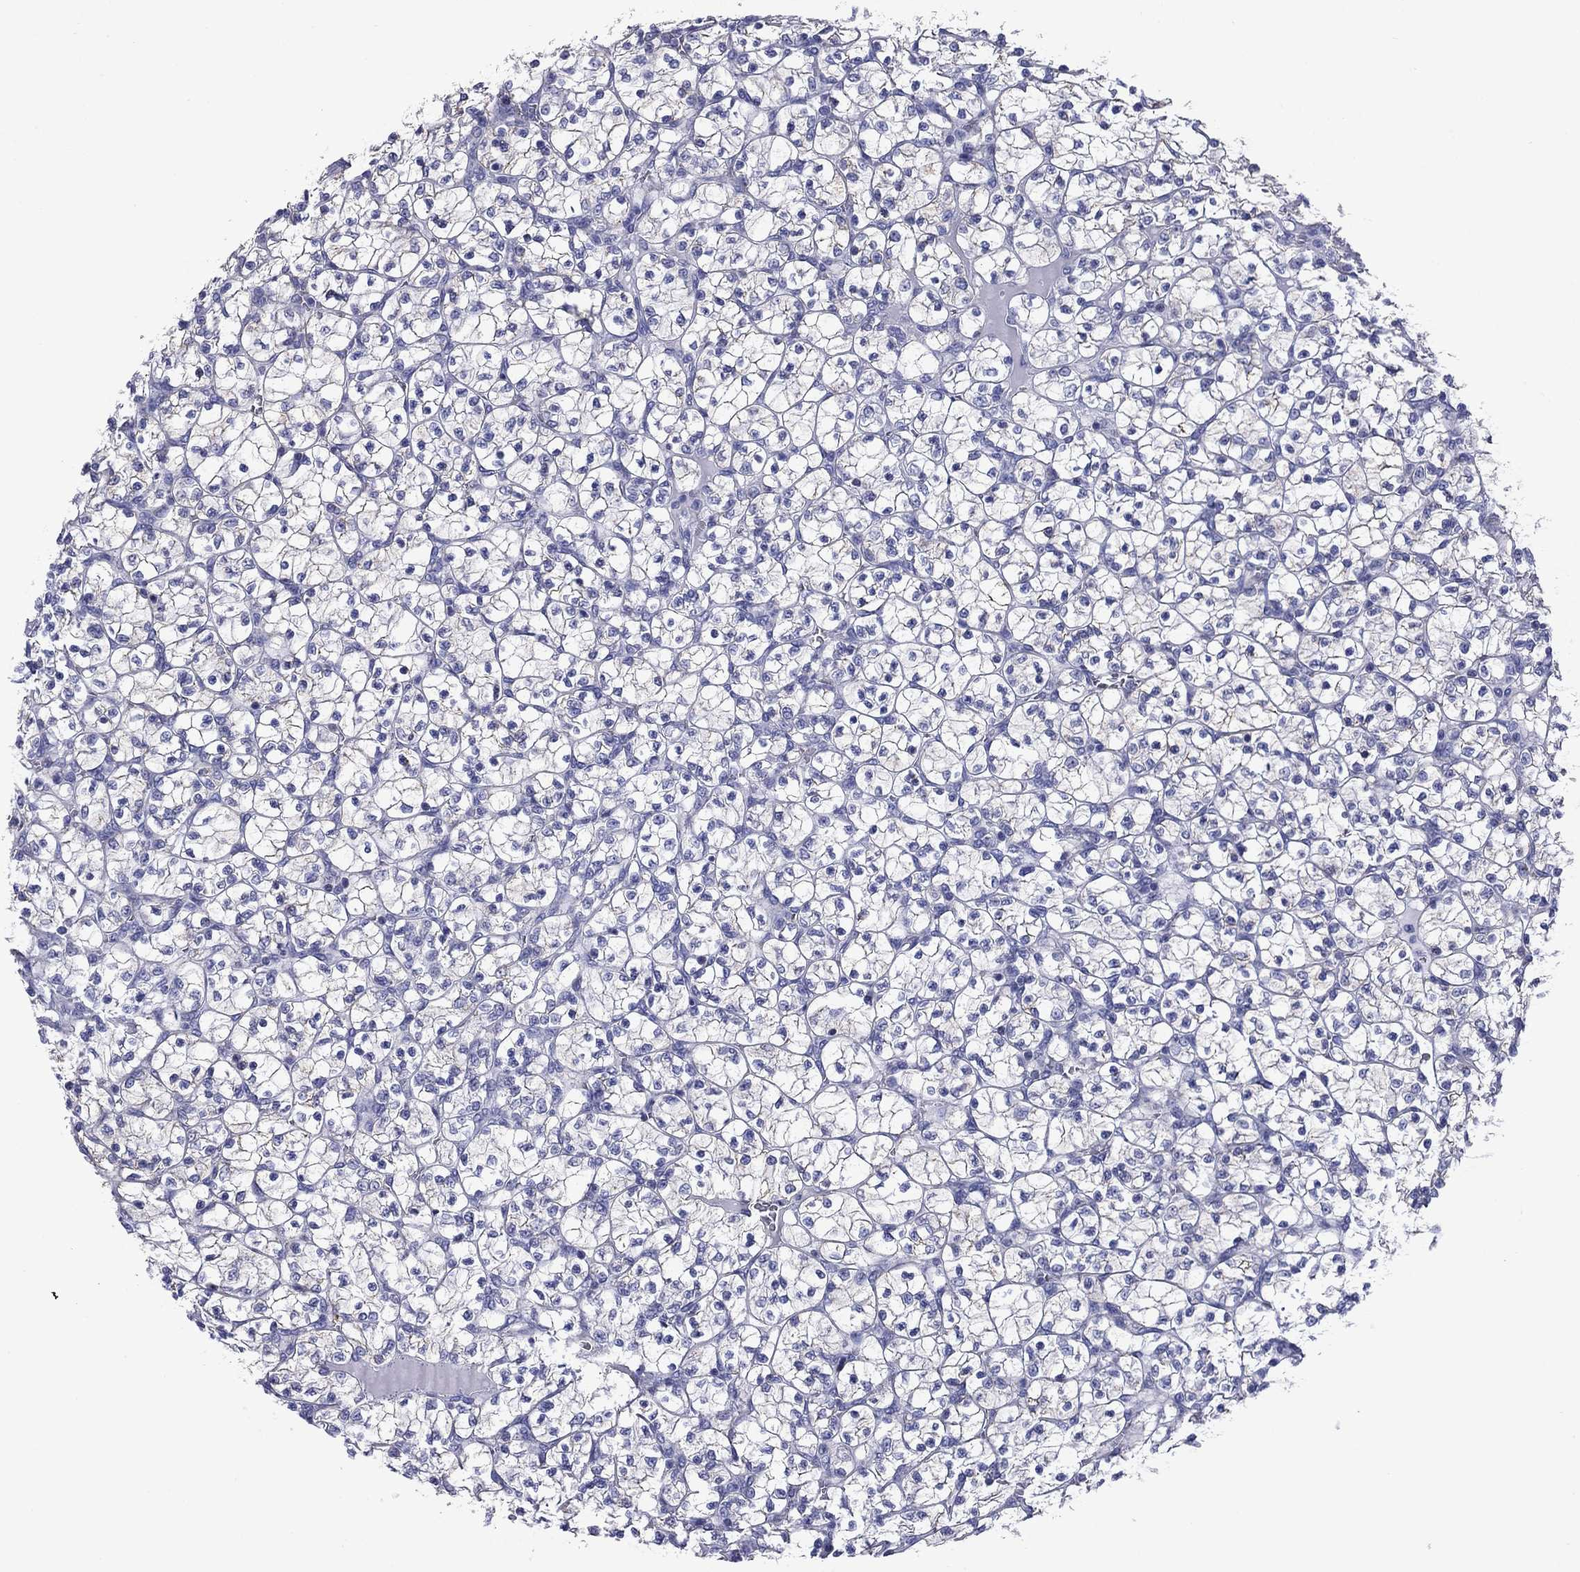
{"staining": {"intensity": "moderate", "quantity": "<25%", "location": "cytoplasmic/membranous"}, "tissue": "renal cancer", "cell_type": "Tumor cells", "image_type": "cancer", "snomed": [{"axis": "morphology", "description": "Adenocarcinoma, NOS"}, {"axis": "topography", "description": "Kidney"}], "caption": "Renal cancer (adenocarcinoma) was stained to show a protein in brown. There is low levels of moderate cytoplasmic/membranous positivity in approximately <25% of tumor cells.", "gene": "ACADSB", "patient": {"sex": "female", "age": 89}}